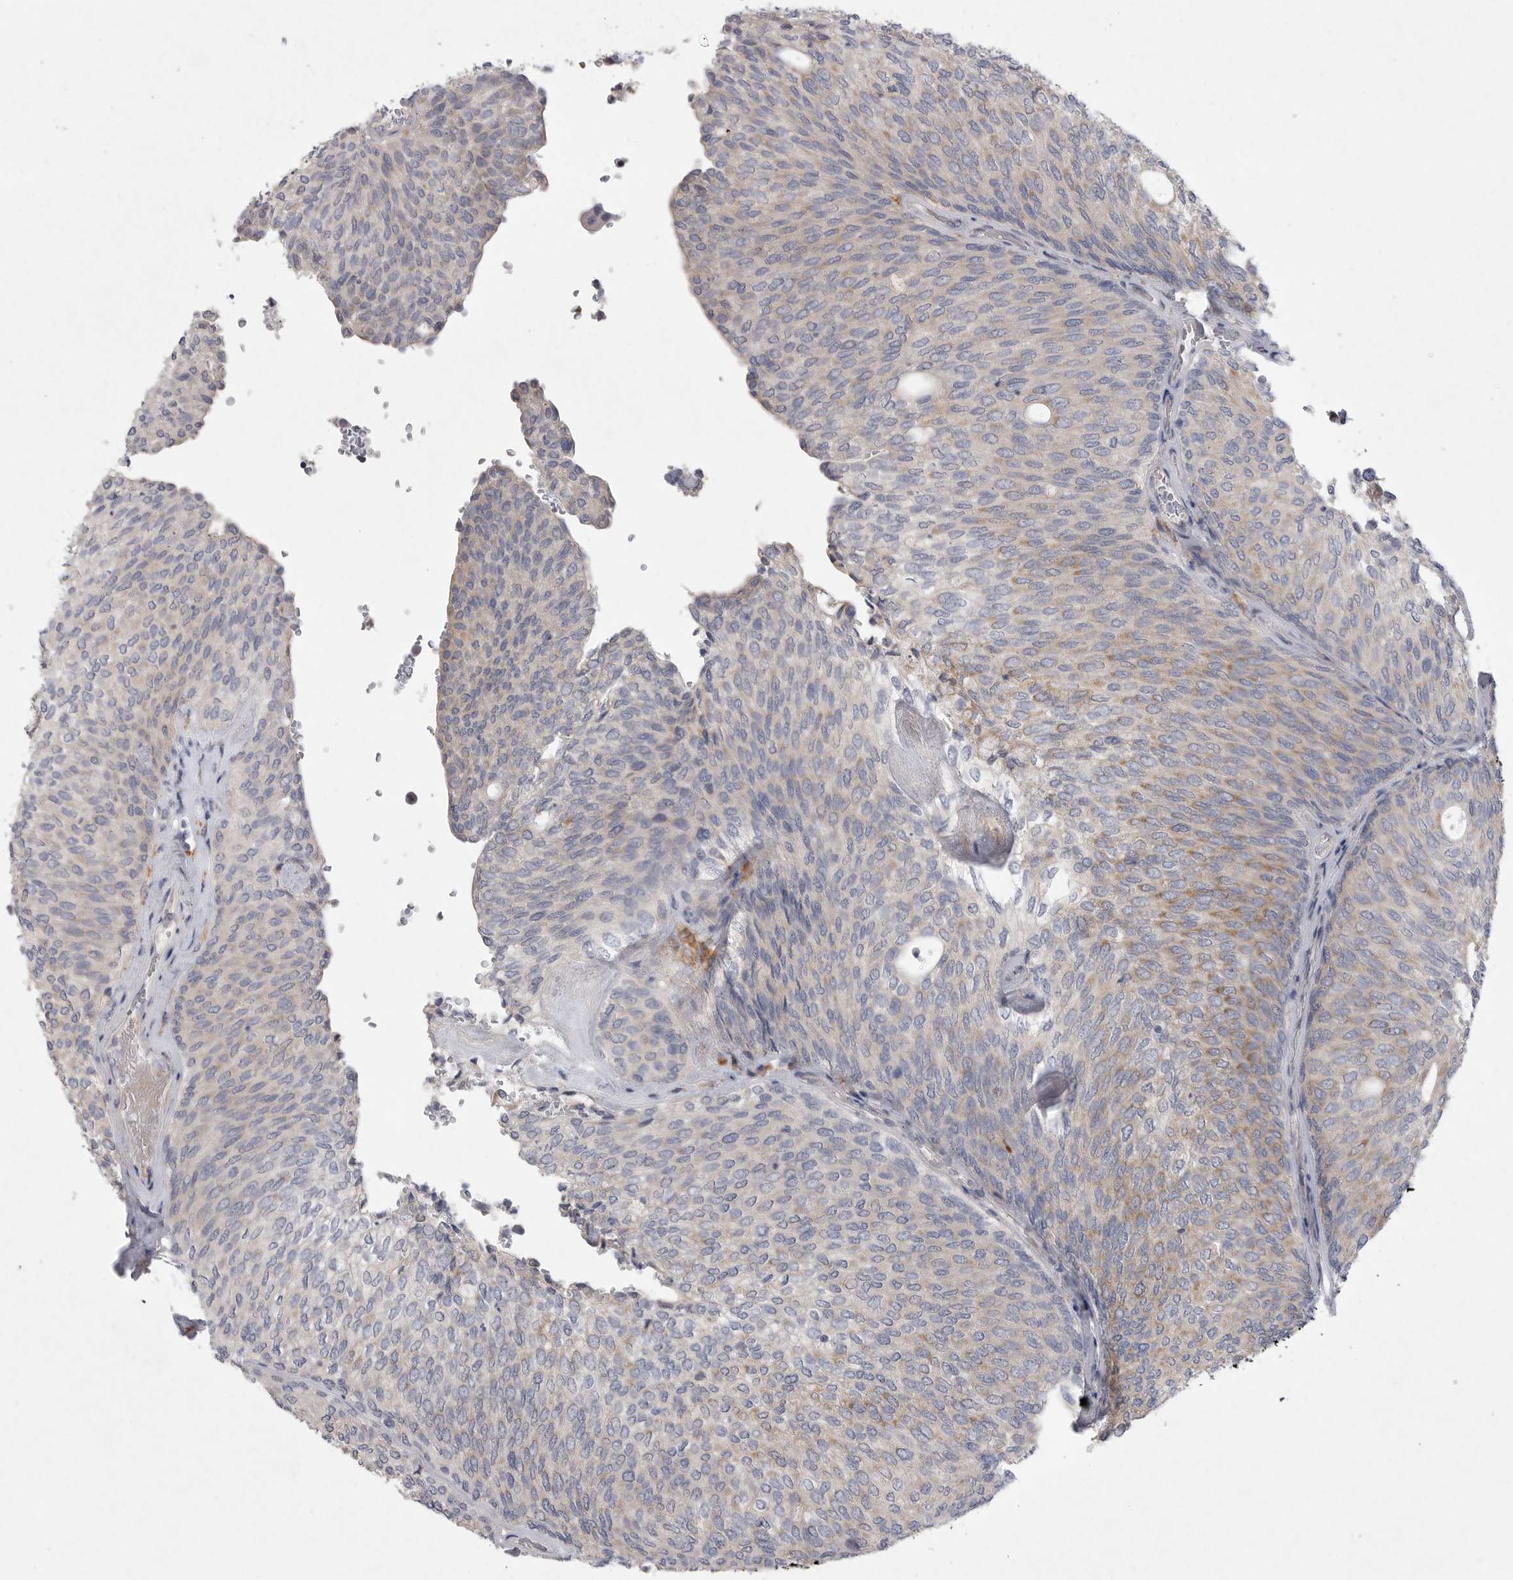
{"staining": {"intensity": "moderate", "quantity": "25%-75%", "location": "cytoplasmic/membranous"}, "tissue": "urothelial cancer", "cell_type": "Tumor cells", "image_type": "cancer", "snomed": [{"axis": "morphology", "description": "Urothelial carcinoma, Low grade"}, {"axis": "topography", "description": "Urinary bladder"}], "caption": "Human urothelial cancer stained with a protein marker demonstrates moderate staining in tumor cells.", "gene": "EDEM3", "patient": {"sex": "female", "age": 79}}